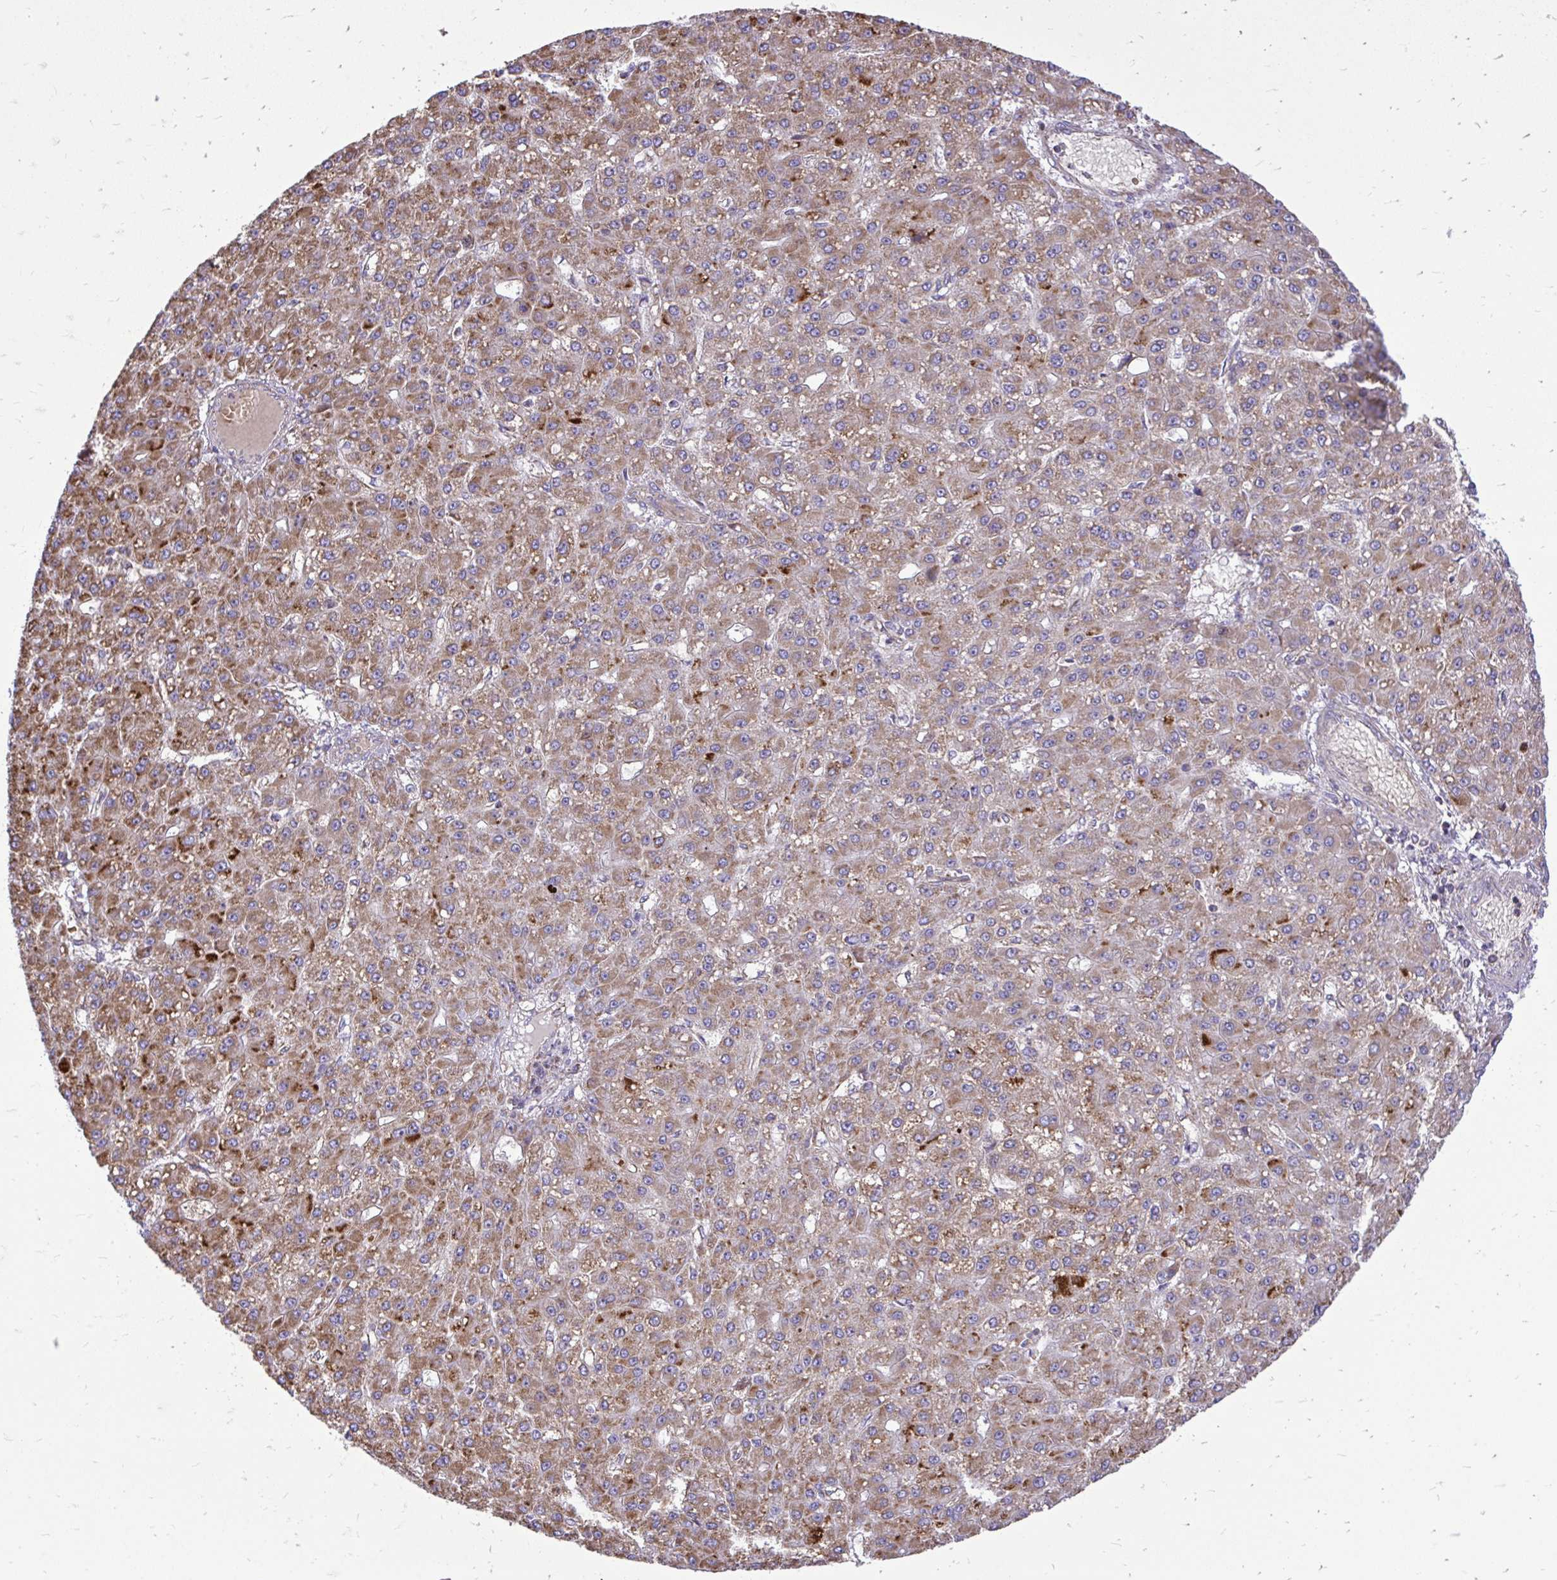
{"staining": {"intensity": "moderate", "quantity": ">75%", "location": "cytoplasmic/membranous"}, "tissue": "liver cancer", "cell_type": "Tumor cells", "image_type": "cancer", "snomed": [{"axis": "morphology", "description": "Carcinoma, Hepatocellular, NOS"}, {"axis": "topography", "description": "Liver"}], "caption": "Immunohistochemistry (IHC) image of neoplastic tissue: liver hepatocellular carcinoma stained using immunohistochemistry shows medium levels of moderate protein expression localized specifically in the cytoplasmic/membranous of tumor cells, appearing as a cytoplasmic/membranous brown color.", "gene": "UBE2C", "patient": {"sex": "male", "age": 67}}